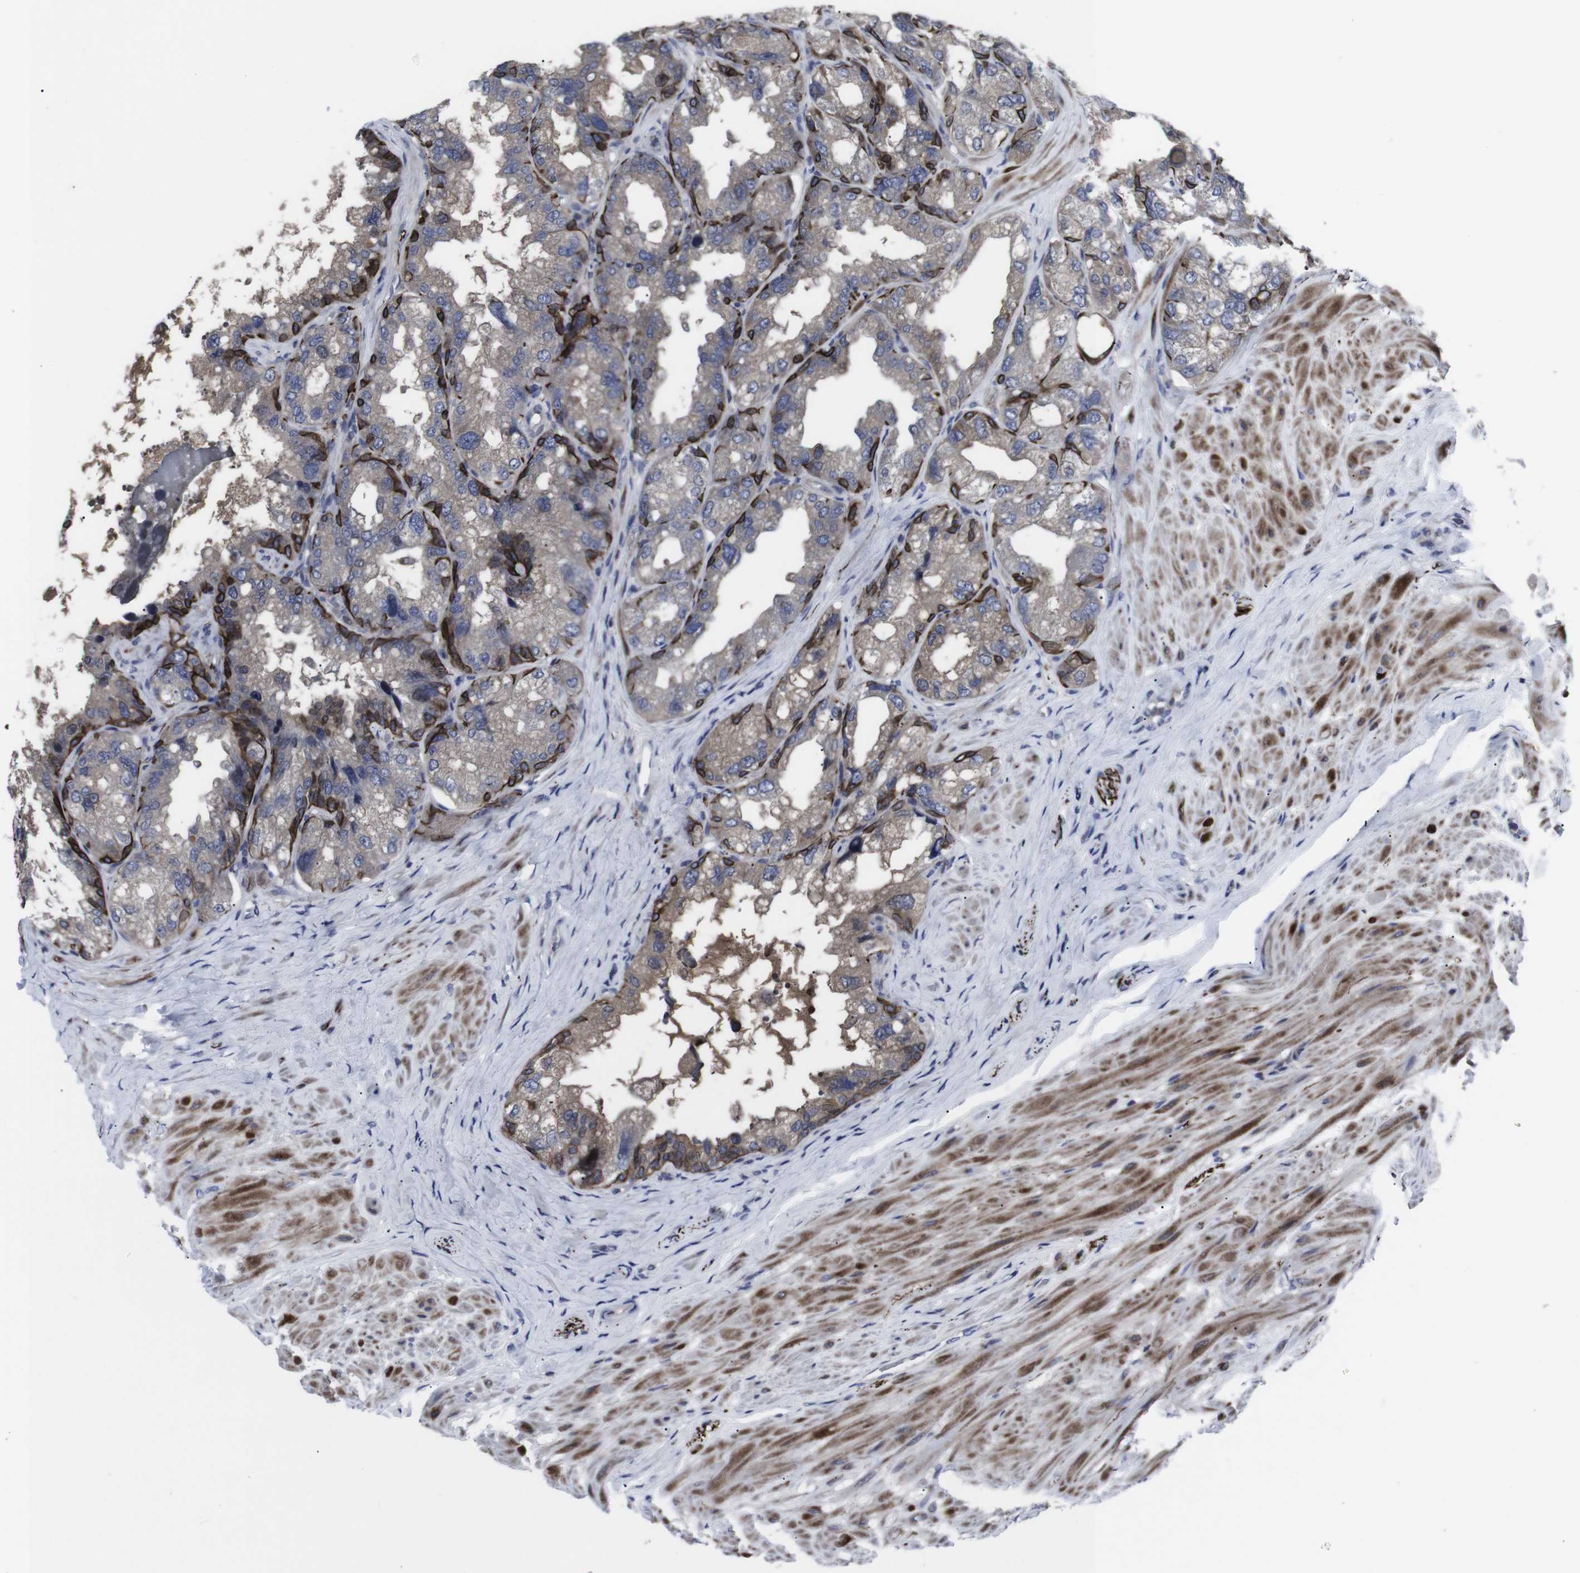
{"staining": {"intensity": "strong", "quantity": "<25%", "location": "cytoplasmic/membranous"}, "tissue": "seminal vesicle", "cell_type": "Glandular cells", "image_type": "normal", "snomed": [{"axis": "morphology", "description": "Normal tissue, NOS"}, {"axis": "topography", "description": "Seminal veicle"}], "caption": "A micrograph of human seminal vesicle stained for a protein exhibits strong cytoplasmic/membranous brown staining in glandular cells. Using DAB (3,3'-diaminobenzidine) (brown) and hematoxylin (blue) stains, captured at high magnification using brightfield microscopy.", "gene": "HPRT1", "patient": {"sex": "male", "age": 68}}